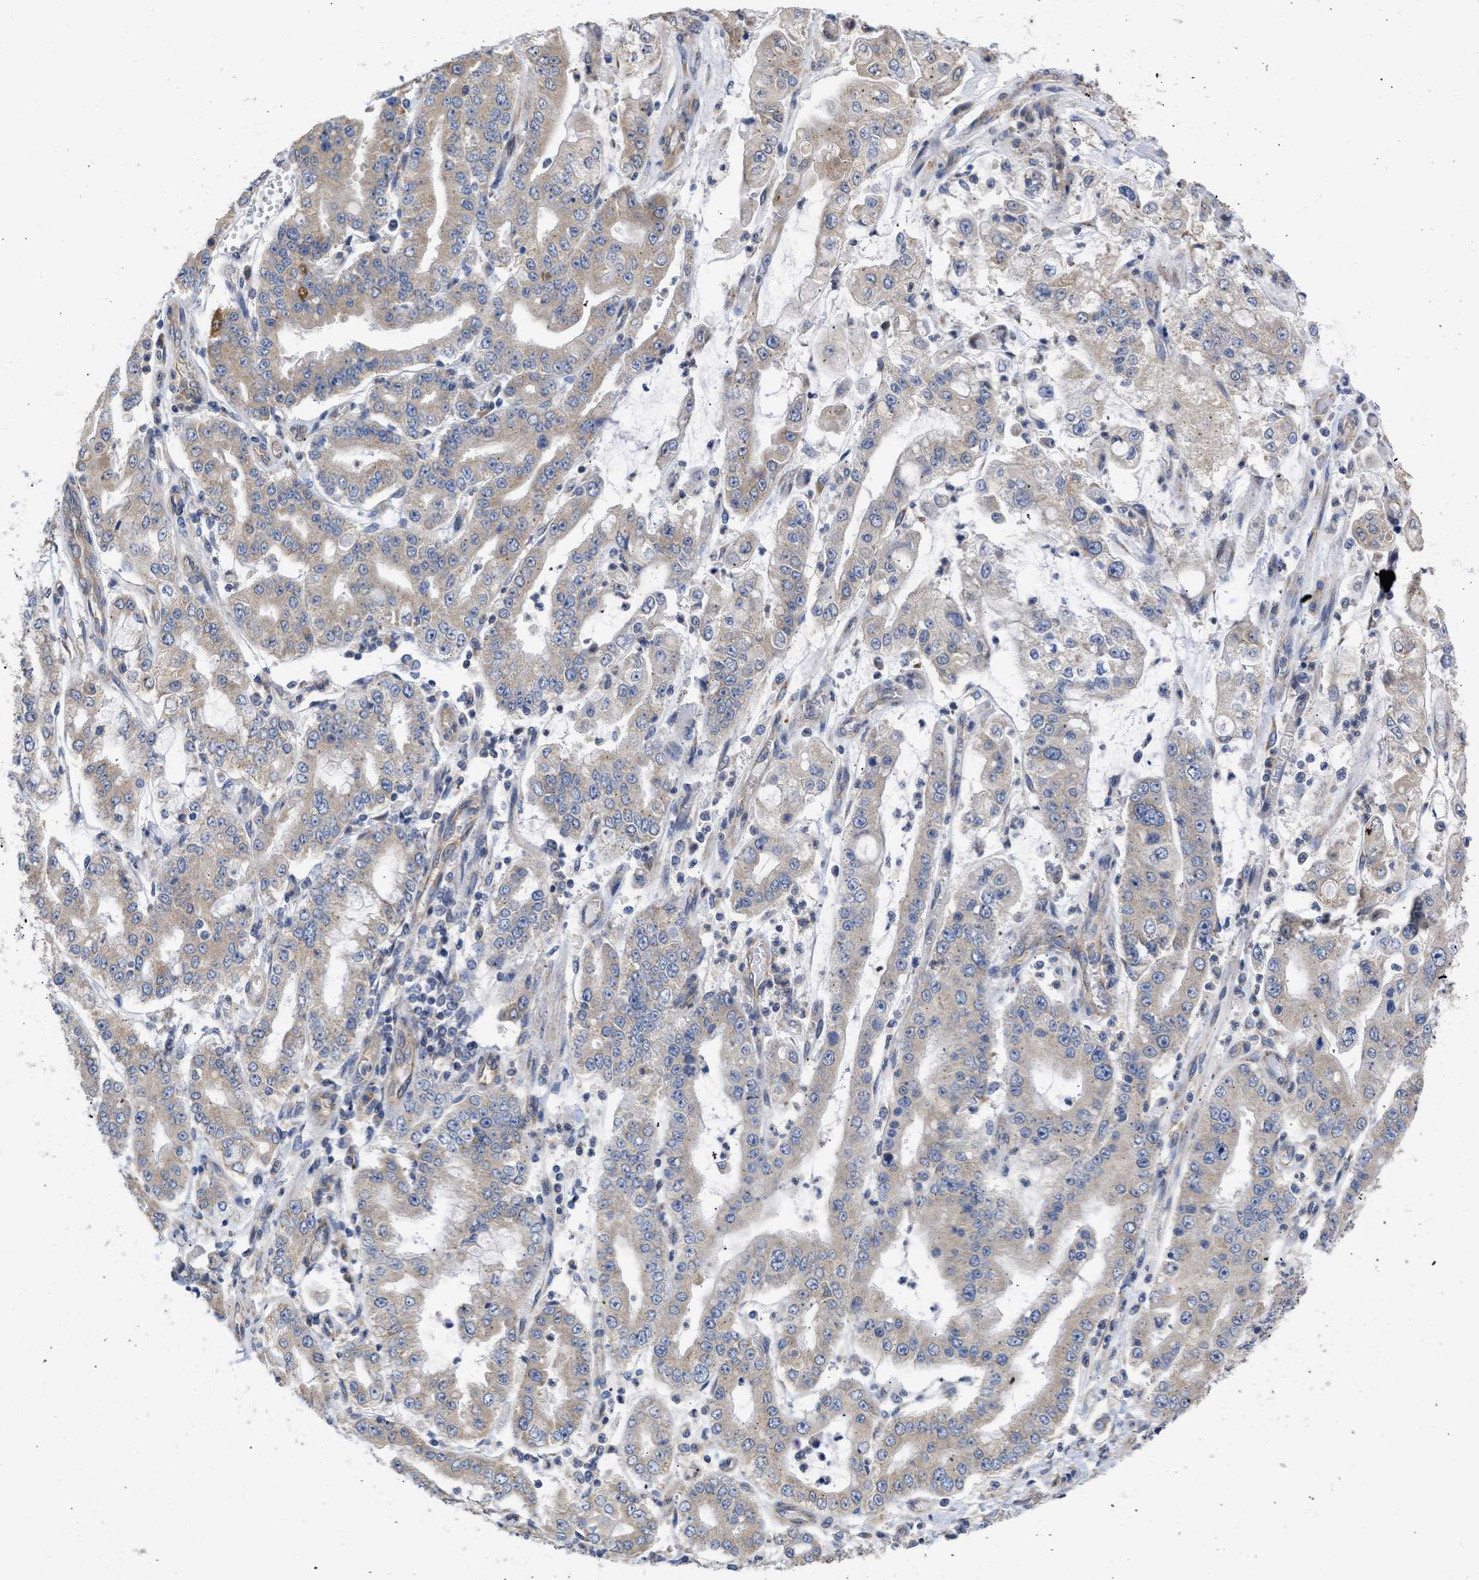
{"staining": {"intensity": "weak", "quantity": "25%-75%", "location": "cytoplasmic/membranous"}, "tissue": "stomach cancer", "cell_type": "Tumor cells", "image_type": "cancer", "snomed": [{"axis": "morphology", "description": "Adenocarcinoma, NOS"}, {"axis": "topography", "description": "Stomach"}], "caption": "A histopathology image of human stomach cancer stained for a protein exhibits weak cytoplasmic/membranous brown staining in tumor cells.", "gene": "MAP2K3", "patient": {"sex": "male", "age": 76}}